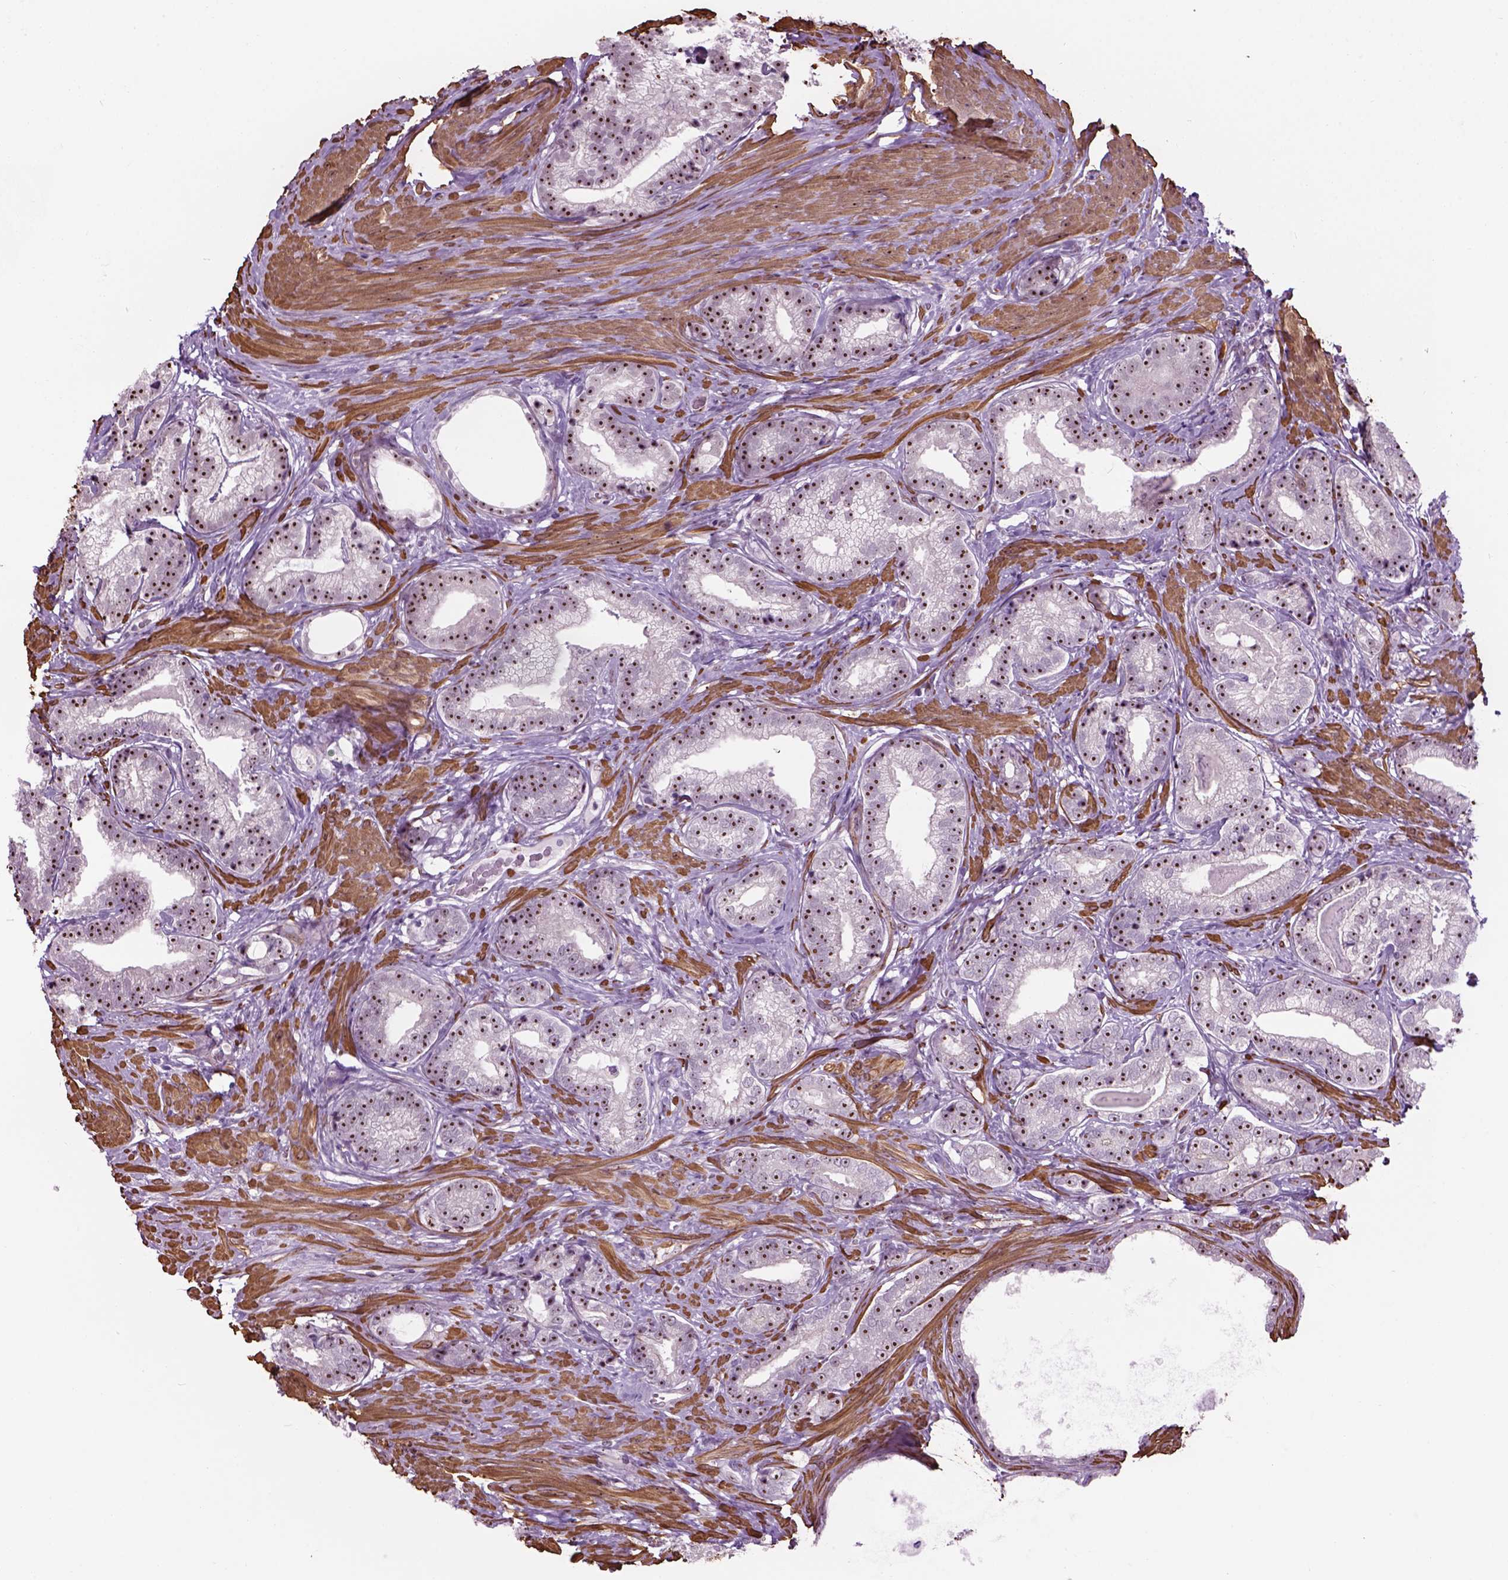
{"staining": {"intensity": "strong", "quantity": ">75%", "location": "nuclear"}, "tissue": "prostate cancer", "cell_type": "Tumor cells", "image_type": "cancer", "snomed": [{"axis": "morphology", "description": "Adenocarcinoma, Low grade"}, {"axis": "topography", "description": "Prostate"}], "caption": "This histopathology image exhibits IHC staining of human prostate cancer (adenocarcinoma (low-grade)), with high strong nuclear staining in approximately >75% of tumor cells.", "gene": "RRS1", "patient": {"sex": "male", "age": 61}}